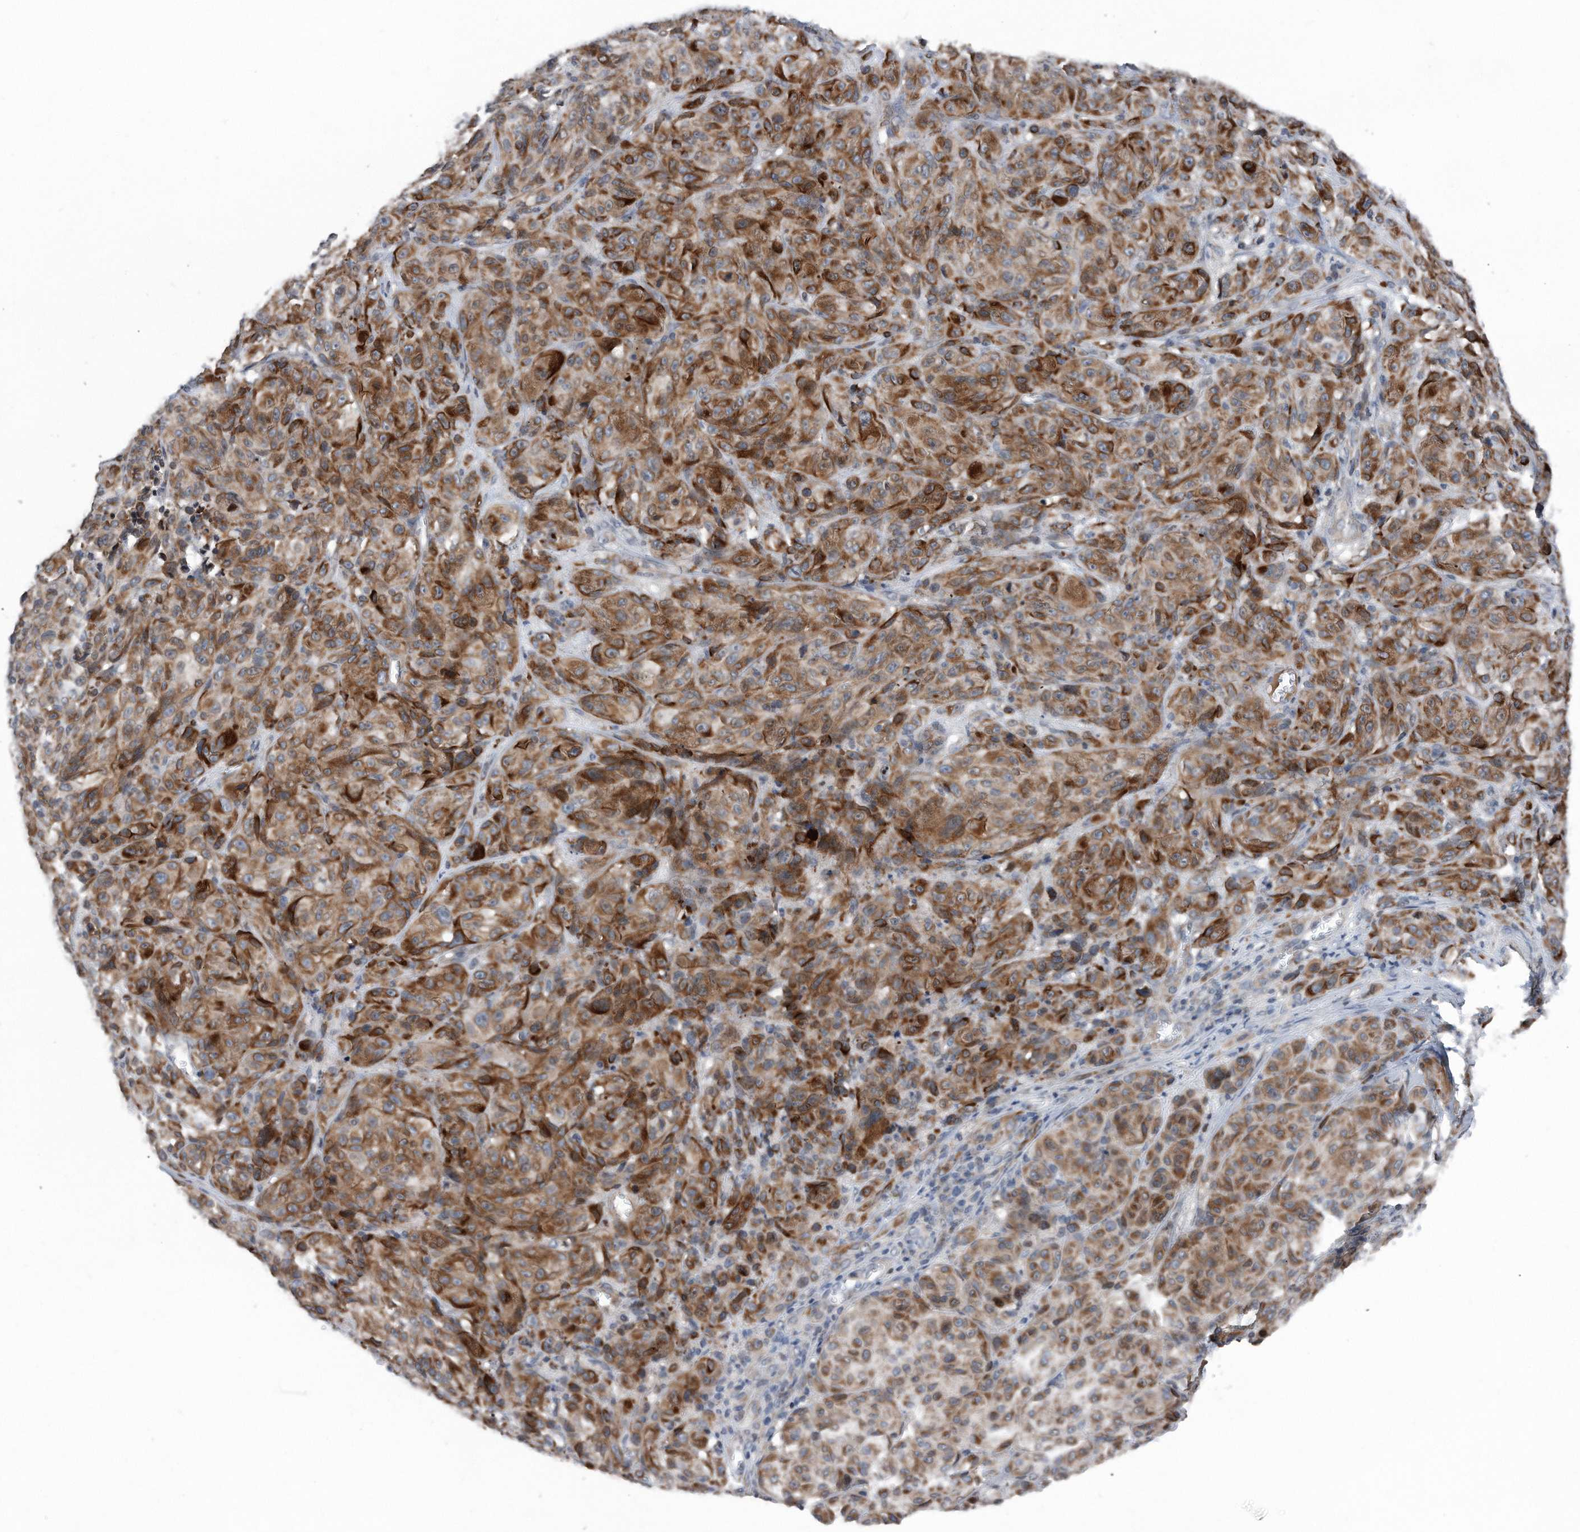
{"staining": {"intensity": "moderate", "quantity": ">75%", "location": "cytoplasmic/membranous"}, "tissue": "melanoma", "cell_type": "Tumor cells", "image_type": "cancer", "snomed": [{"axis": "morphology", "description": "Malignant melanoma, NOS"}, {"axis": "topography", "description": "Skin"}], "caption": "Protein staining of malignant melanoma tissue displays moderate cytoplasmic/membranous positivity in about >75% of tumor cells.", "gene": "DST", "patient": {"sex": "male", "age": 73}}